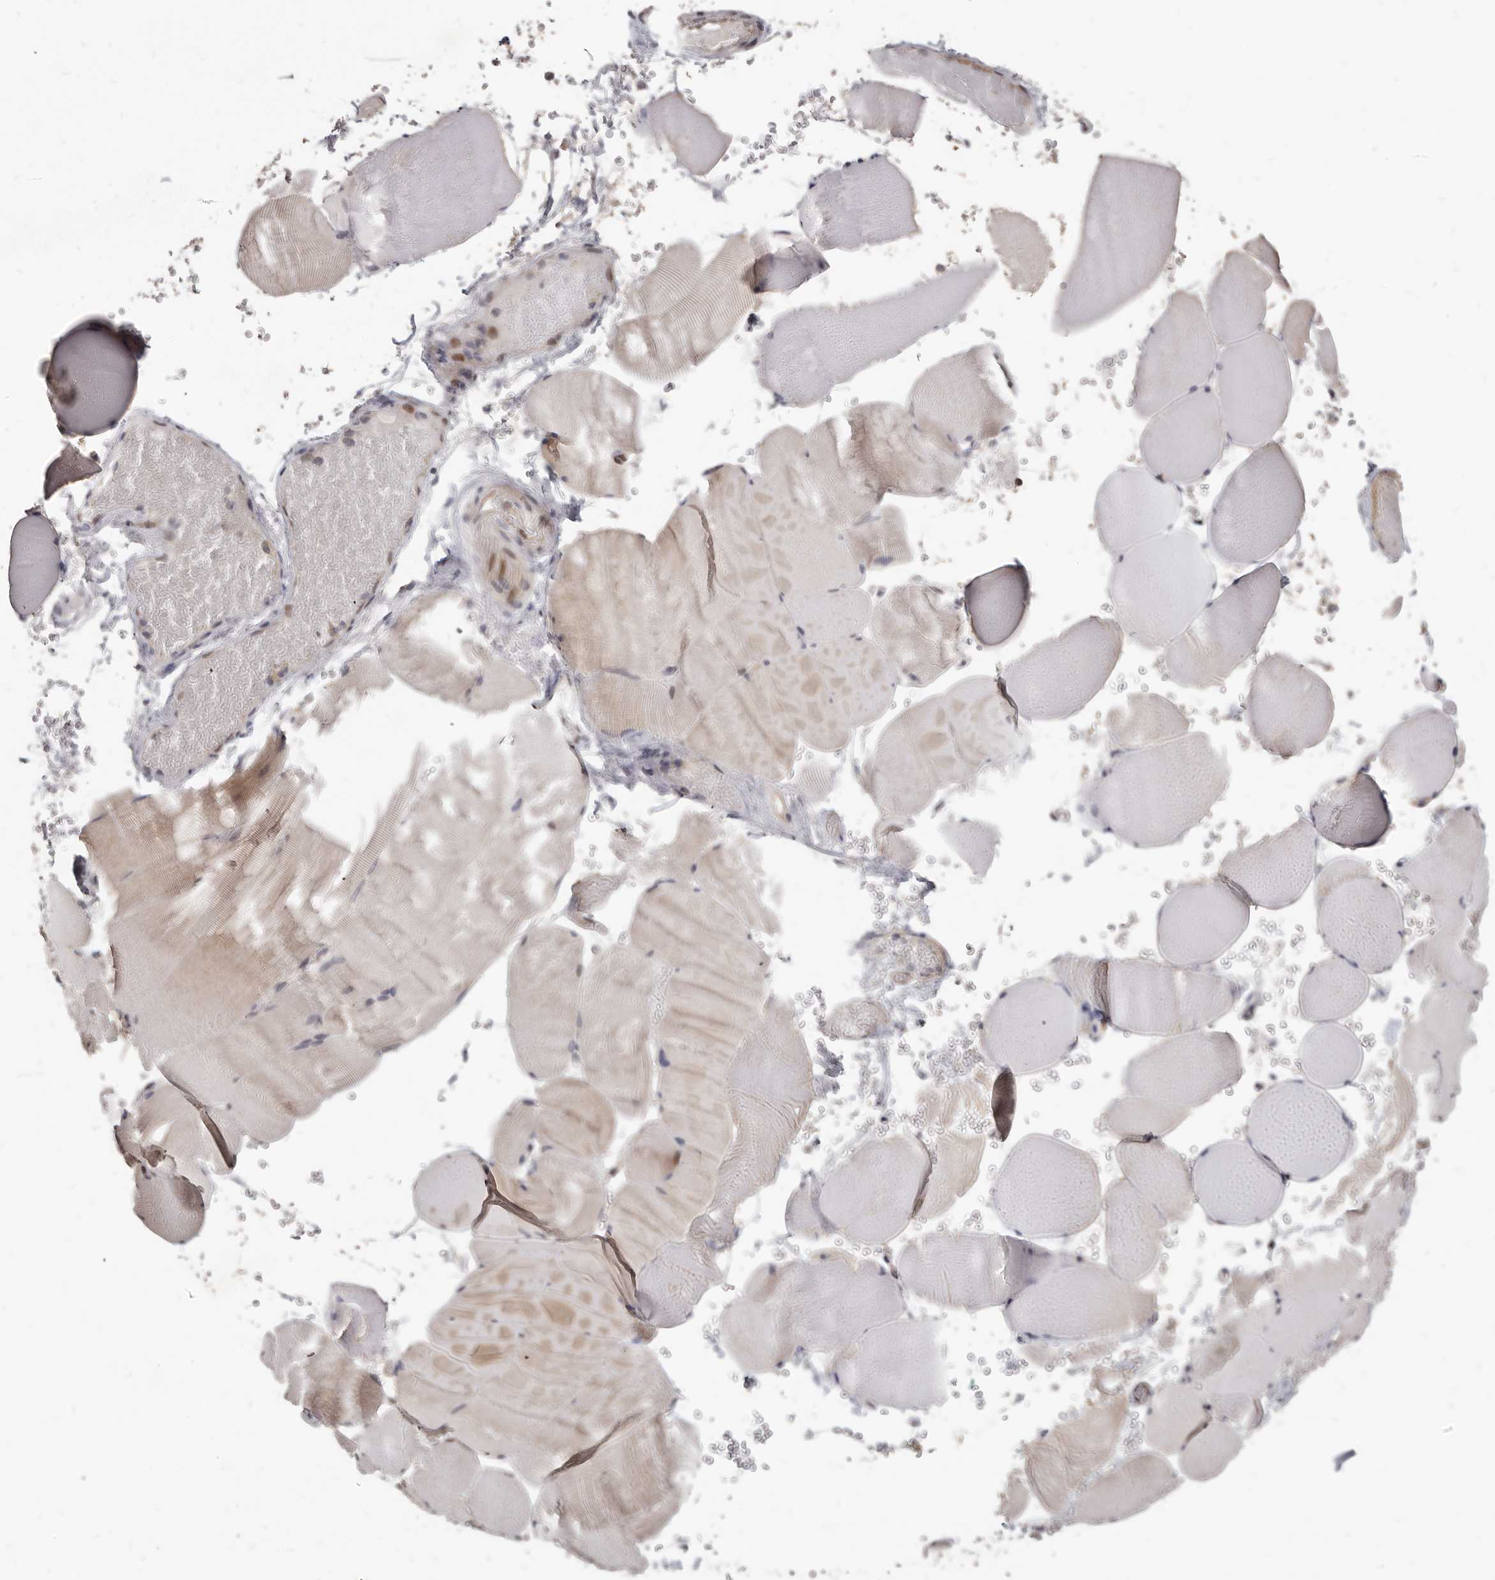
{"staining": {"intensity": "weak", "quantity": "25%-75%", "location": "cytoplasmic/membranous,nuclear"}, "tissue": "skeletal muscle", "cell_type": "Myocytes", "image_type": "normal", "snomed": [{"axis": "morphology", "description": "Normal tissue, NOS"}, {"axis": "topography", "description": "Skeletal muscle"}], "caption": "Skeletal muscle stained with DAB (3,3'-diaminobenzidine) immunohistochemistry (IHC) shows low levels of weak cytoplasmic/membranous,nuclear staining in about 25%-75% of myocytes.", "gene": "ATF5", "patient": {"sex": "male", "age": 62}}